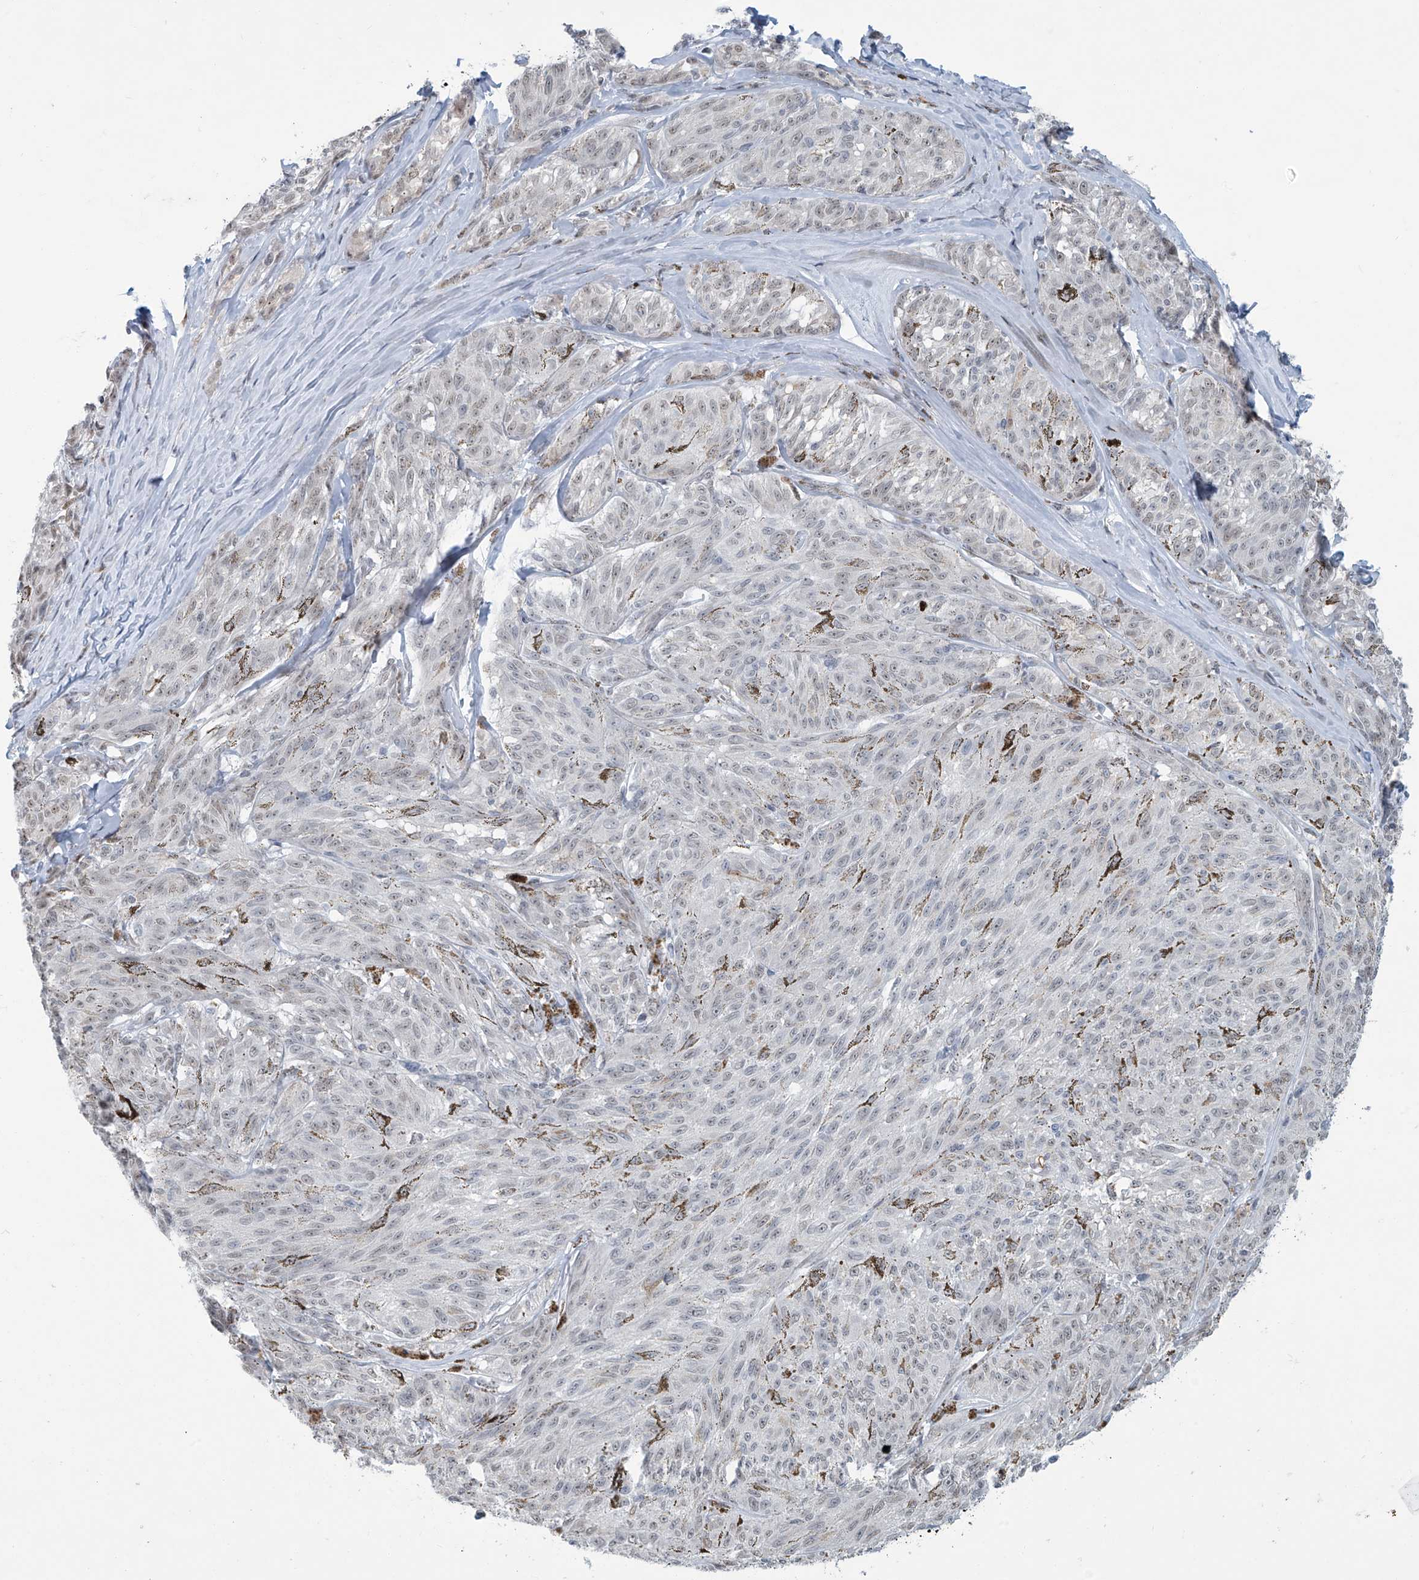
{"staining": {"intensity": "weak", "quantity": "<25%", "location": "nuclear"}, "tissue": "melanoma", "cell_type": "Tumor cells", "image_type": "cancer", "snomed": [{"axis": "morphology", "description": "Malignant melanoma, NOS"}, {"axis": "topography", "description": "Skin"}], "caption": "This is an IHC image of human melanoma. There is no staining in tumor cells.", "gene": "SARNP", "patient": {"sex": "female", "age": 72}}